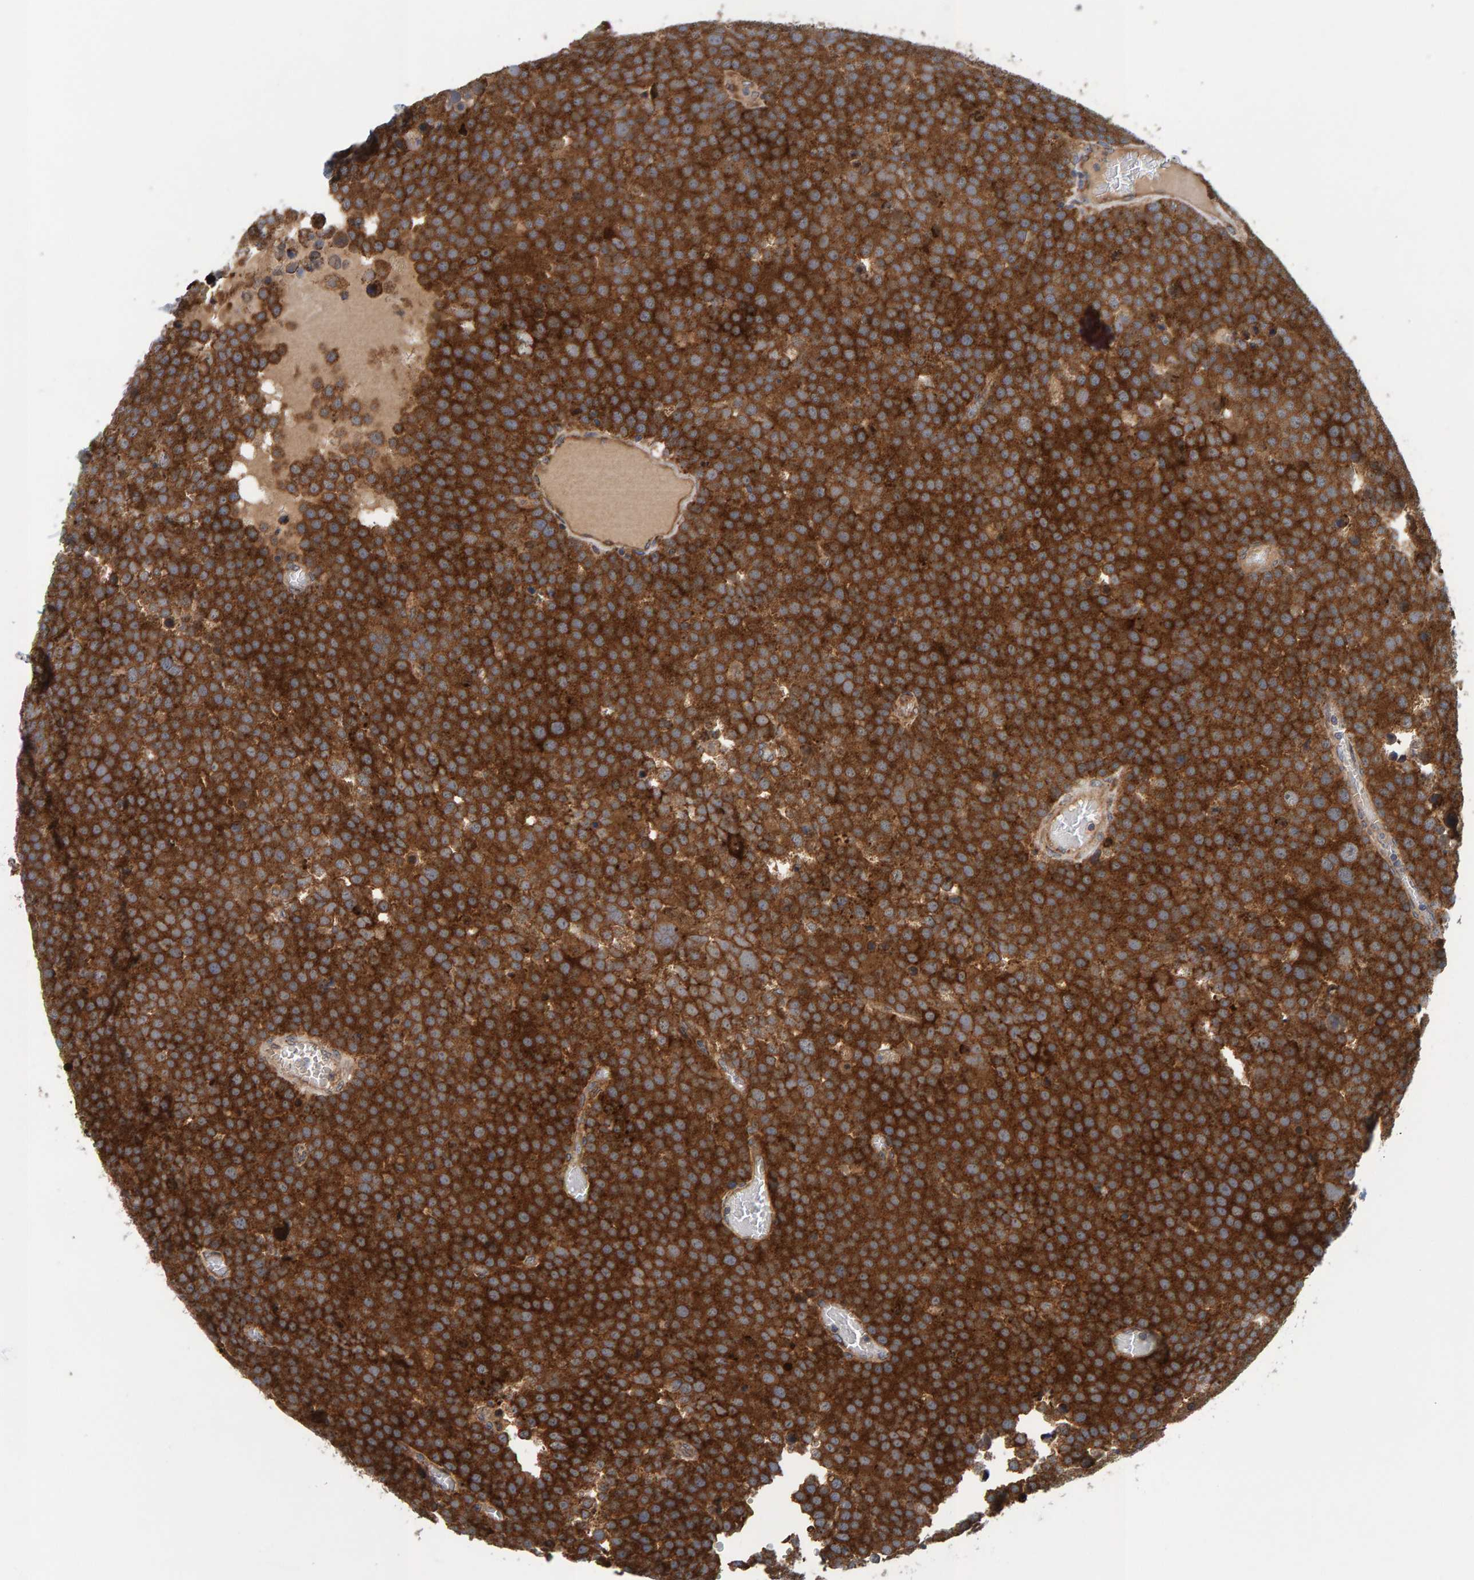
{"staining": {"intensity": "strong", "quantity": ">75%", "location": "cytoplasmic/membranous"}, "tissue": "testis cancer", "cell_type": "Tumor cells", "image_type": "cancer", "snomed": [{"axis": "morphology", "description": "Seminoma, NOS"}, {"axis": "topography", "description": "Testis"}], "caption": "The image exhibits a brown stain indicating the presence of a protein in the cytoplasmic/membranous of tumor cells in testis cancer (seminoma).", "gene": "BAIAP2", "patient": {"sex": "male", "age": 71}}